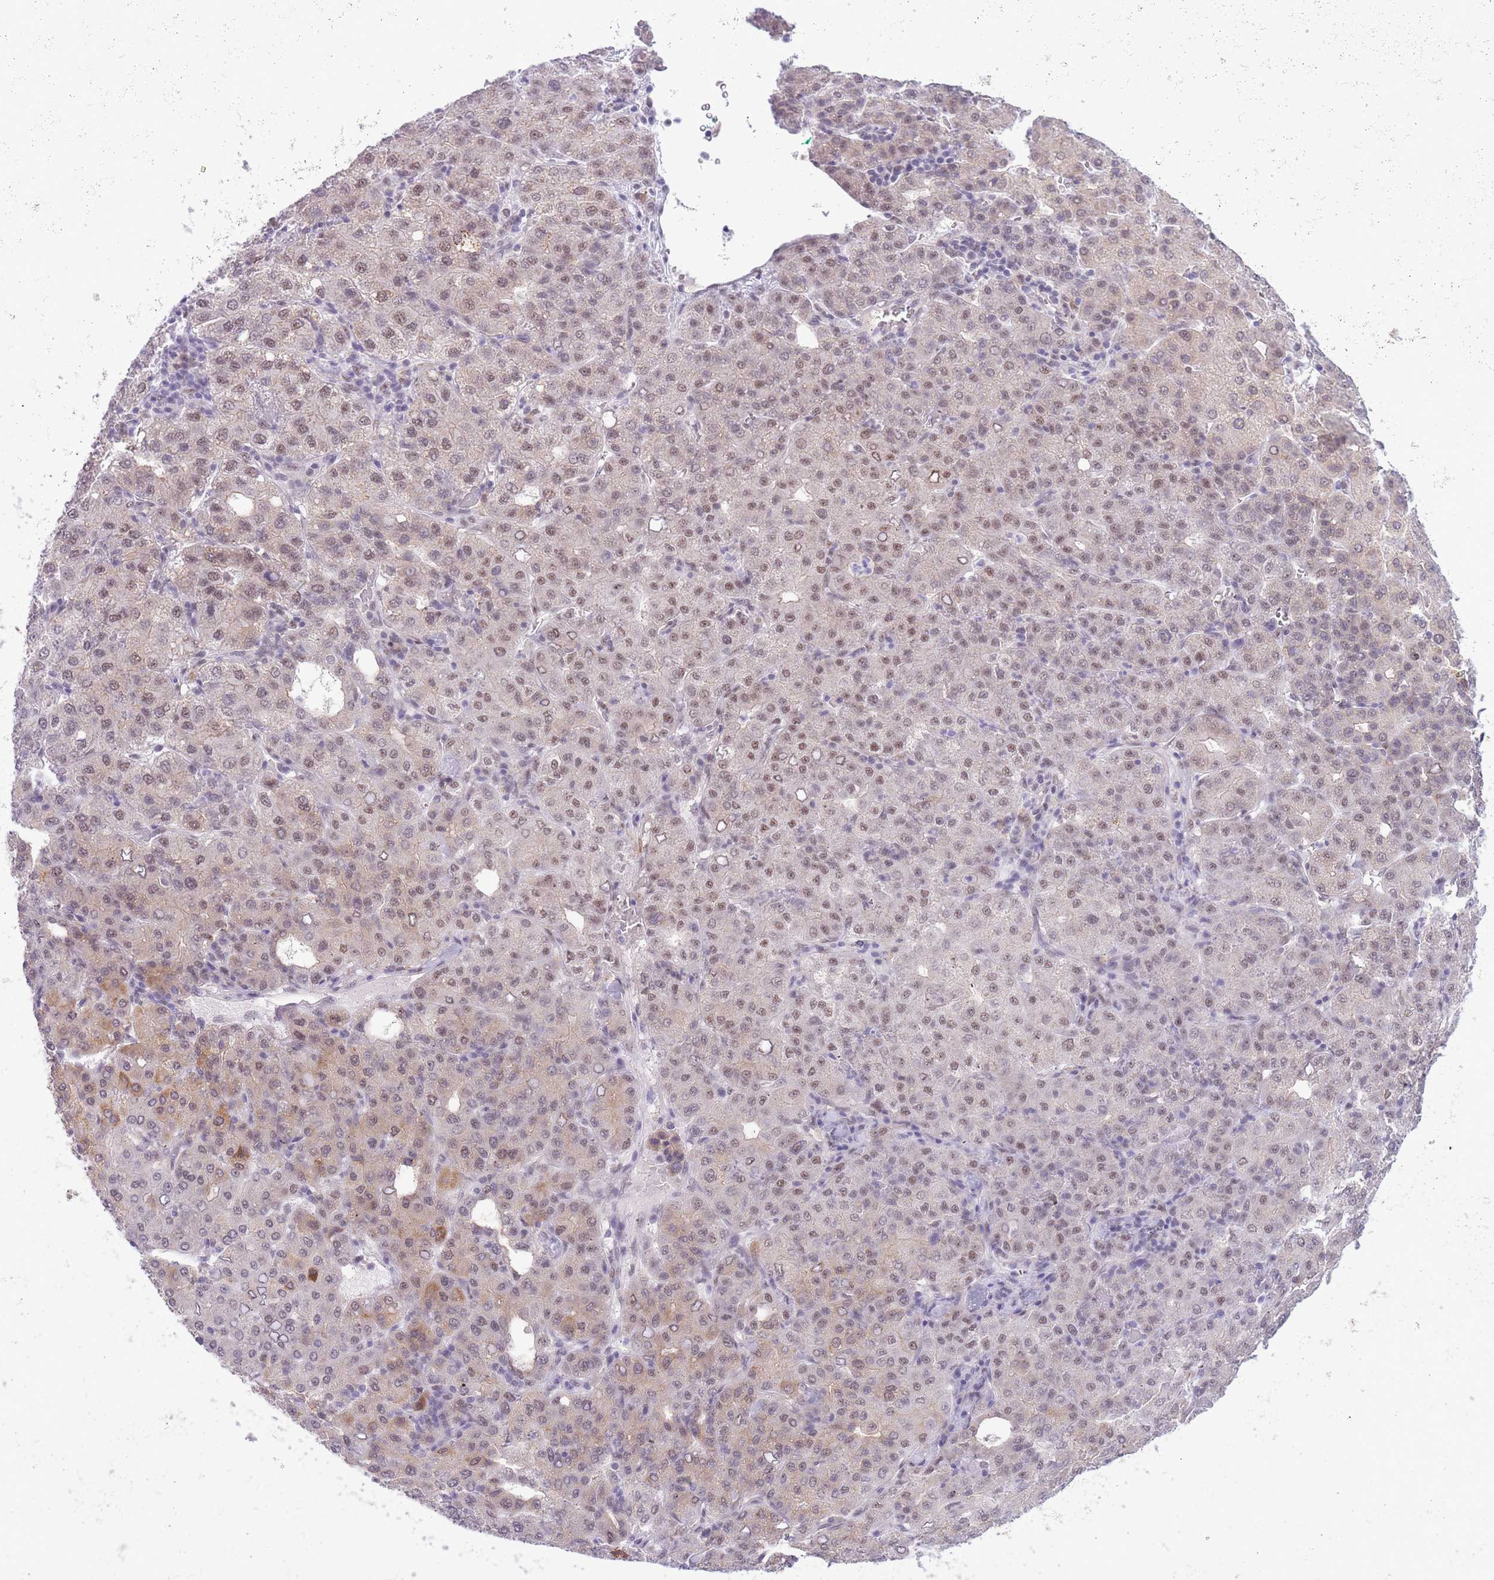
{"staining": {"intensity": "moderate", "quantity": "25%-75%", "location": "cytoplasmic/membranous,nuclear"}, "tissue": "liver cancer", "cell_type": "Tumor cells", "image_type": "cancer", "snomed": [{"axis": "morphology", "description": "Carcinoma, Hepatocellular, NOS"}, {"axis": "topography", "description": "Liver"}], "caption": "Tumor cells display moderate cytoplasmic/membranous and nuclear positivity in approximately 25%-75% of cells in hepatocellular carcinoma (liver).", "gene": "CYP2B6", "patient": {"sex": "male", "age": 65}}